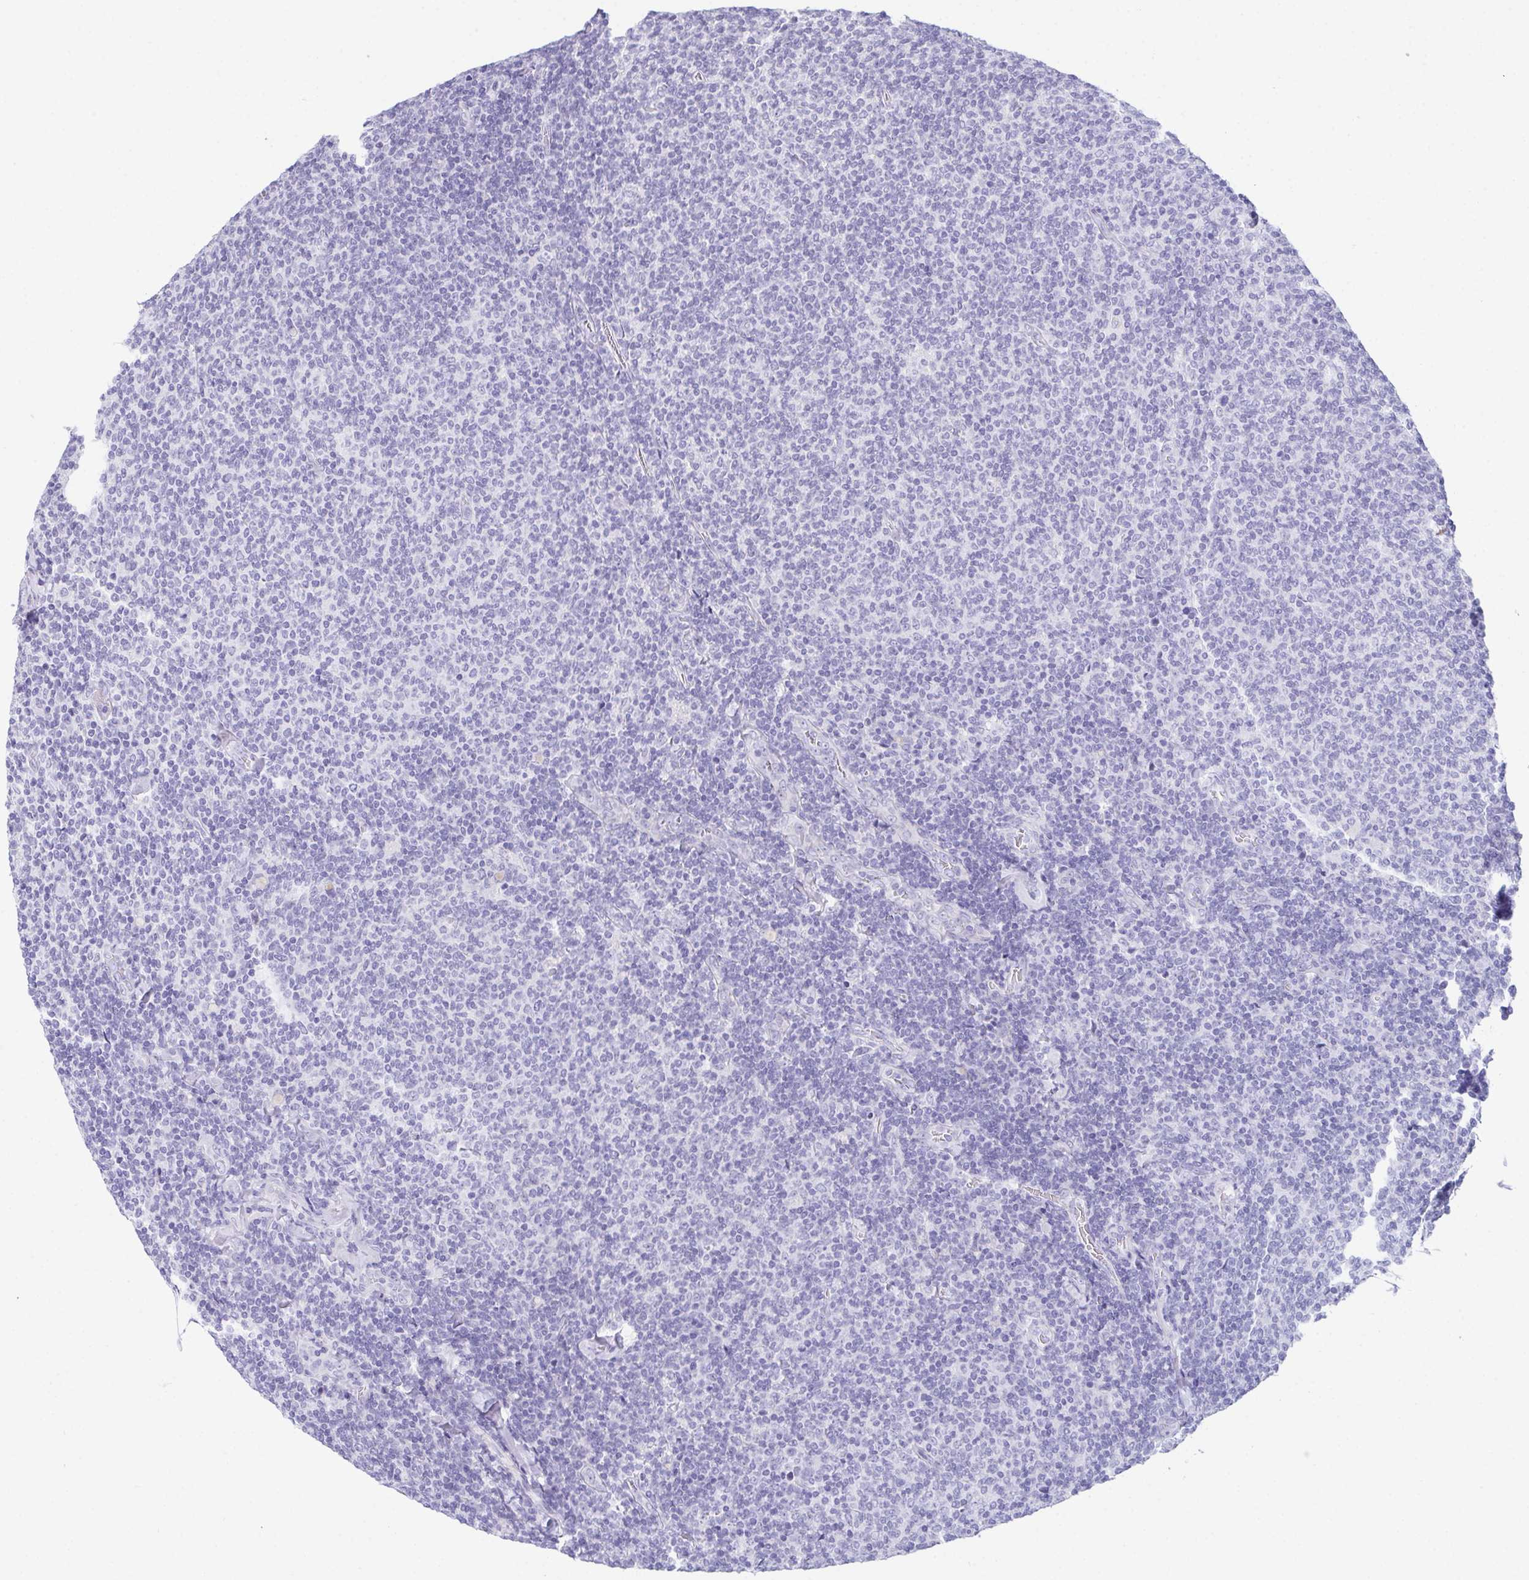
{"staining": {"intensity": "negative", "quantity": "none", "location": "none"}, "tissue": "lymphoma", "cell_type": "Tumor cells", "image_type": "cancer", "snomed": [{"axis": "morphology", "description": "Malignant lymphoma, non-Hodgkin's type, Low grade"}, {"axis": "topography", "description": "Lymph node"}], "caption": "This is an immunohistochemistry (IHC) histopathology image of human malignant lymphoma, non-Hodgkin's type (low-grade). There is no staining in tumor cells.", "gene": "TEX19", "patient": {"sex": "male", "age": 52}}